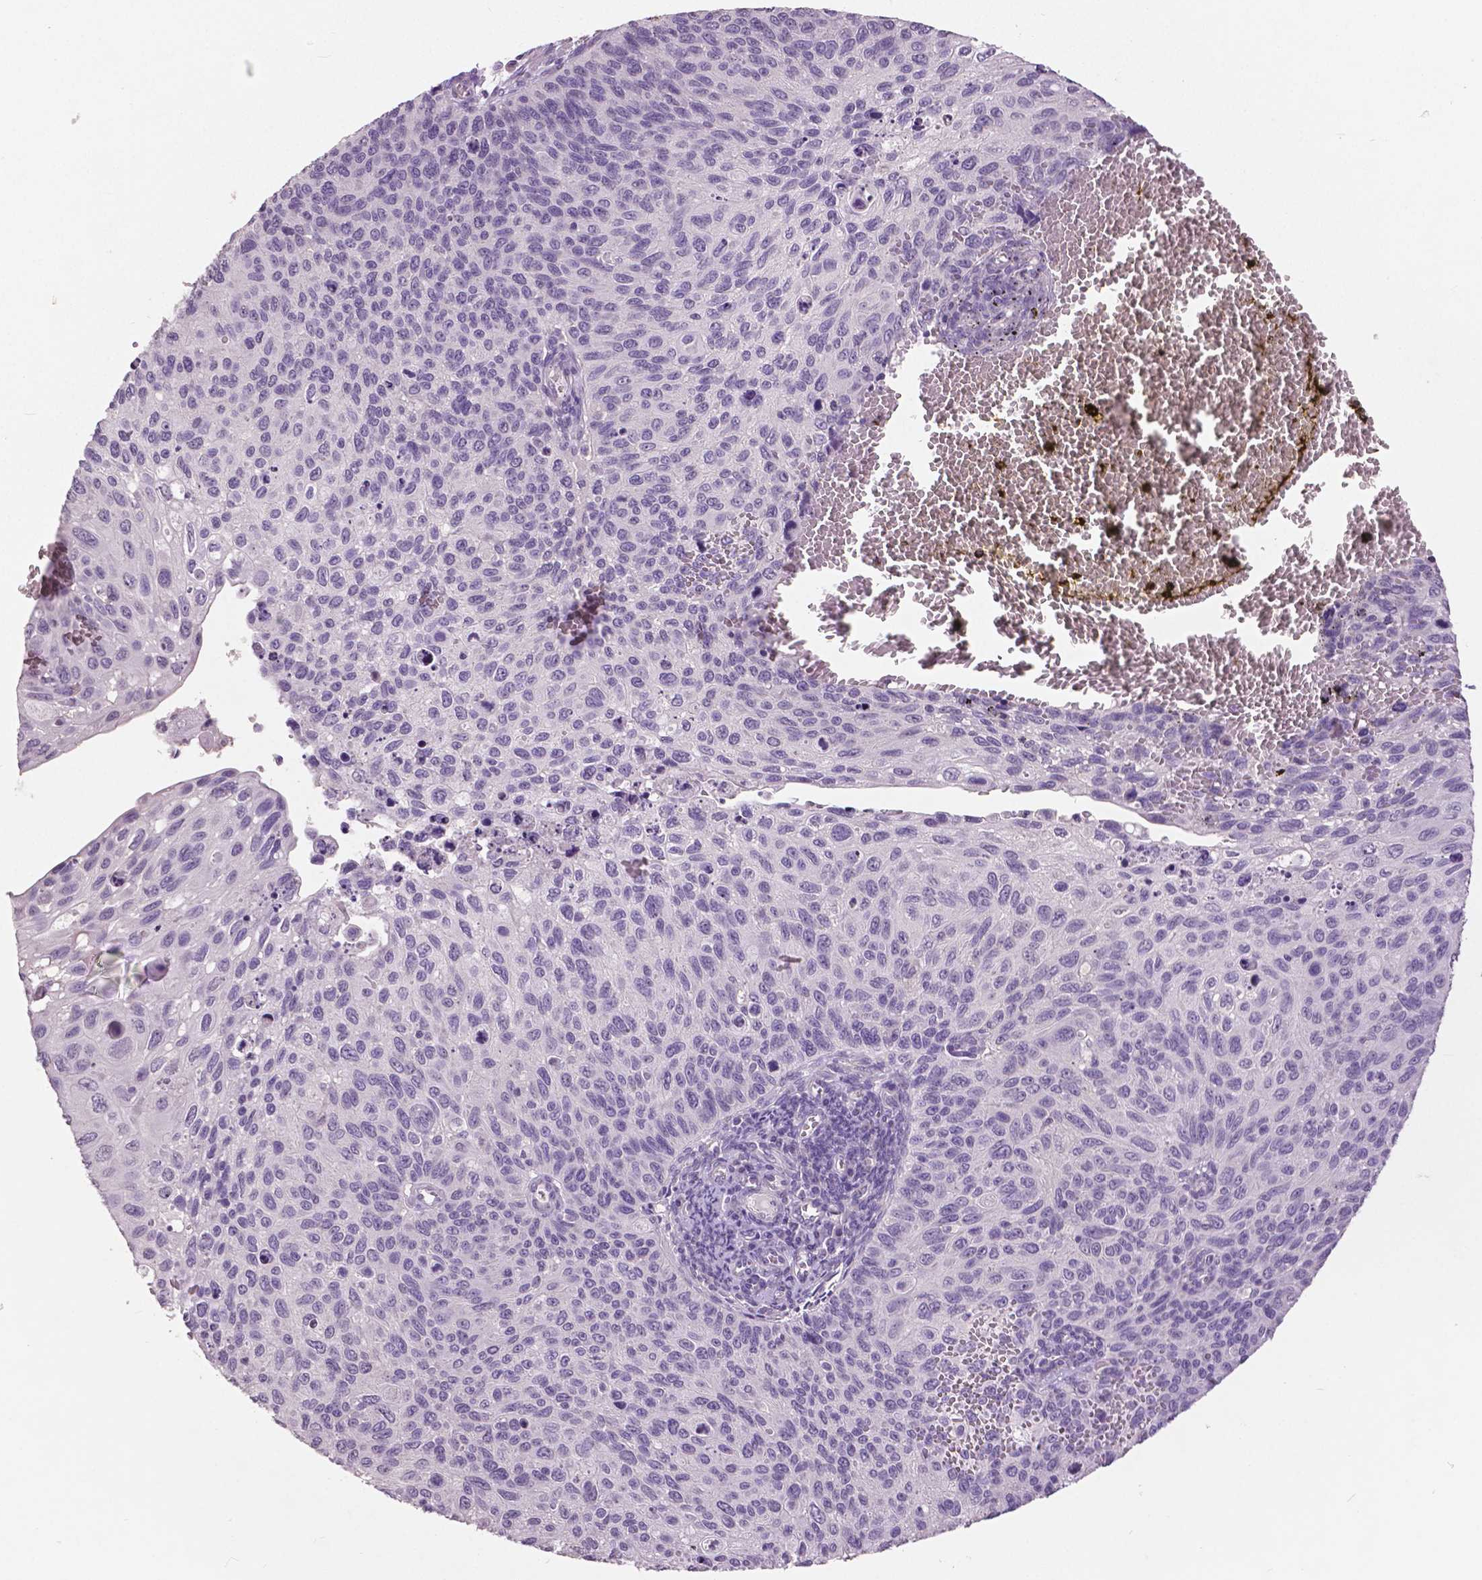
{"staining": {"intensity": "negative", "quantity": "none", "location": "none"}, "tissue": "cervical cancer", "cell_type": "Tumor cells", "image_type": "cancer", "snomed": [{"axis": "morphology", "description": "Squamous cell carcinoma, NOS"}, {"axis": "topography", "description": "Cervix"}], "caption": "The micrograph shows no significant staining in tumor cells of squamous cell carcinoma (cervical).", "gene": "GRIN2A", "patient": {"sex": "female", "age": 70}}